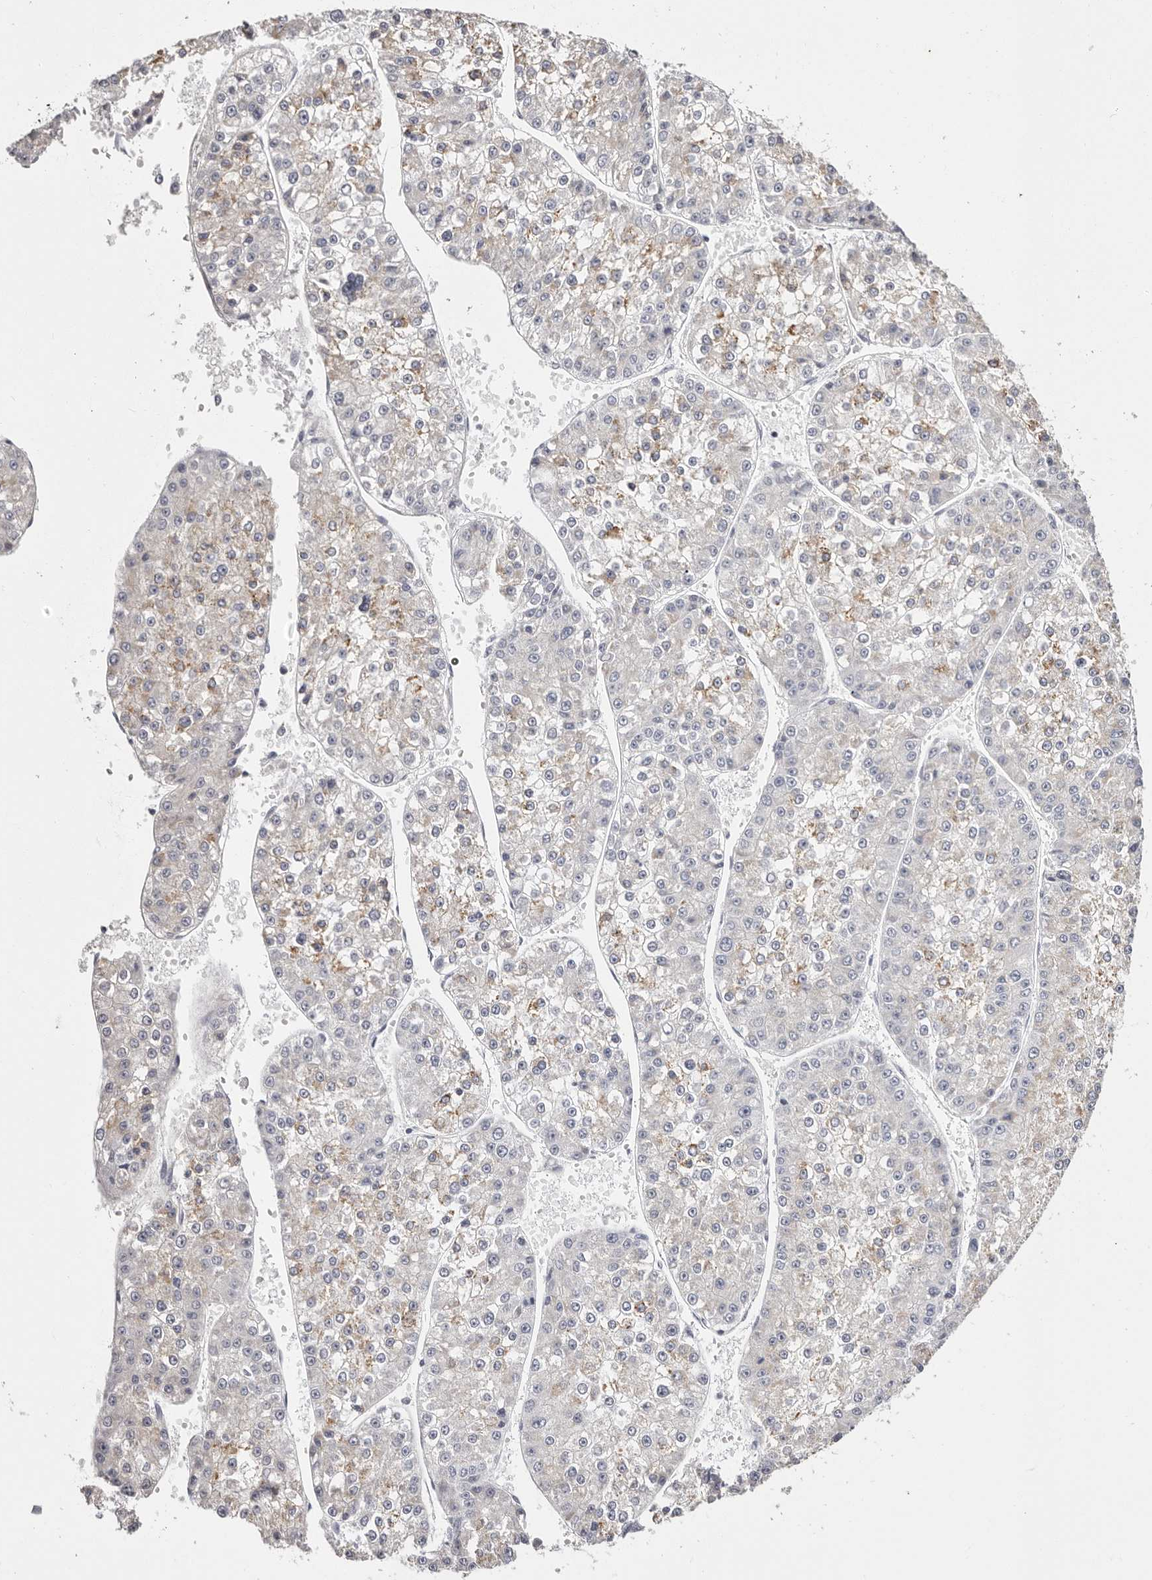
{"staining": {"intensity": "weak", "quantity": "25%-75%", "location": "cytoplasmic/membranous"}, "tissue": "liver cancer", "cell_type": "Tumor cells", "image_type": "cancer", "snomed": [{"axis": "morphology", "description": "Carcinoma, Hepatocellular, NOS"}, {"axis": "topography", "description": "Liver"}], "caption": "Immunohistochemistry (IHC) (DAB) staining of hepatocellular carcinoma (liver) exhibits weak cytoplasmic/membranous protein staining in about 25%-75% of tumor cells.", "gene": "ROM1", "patient": {"sex": "female", "age": 73}}